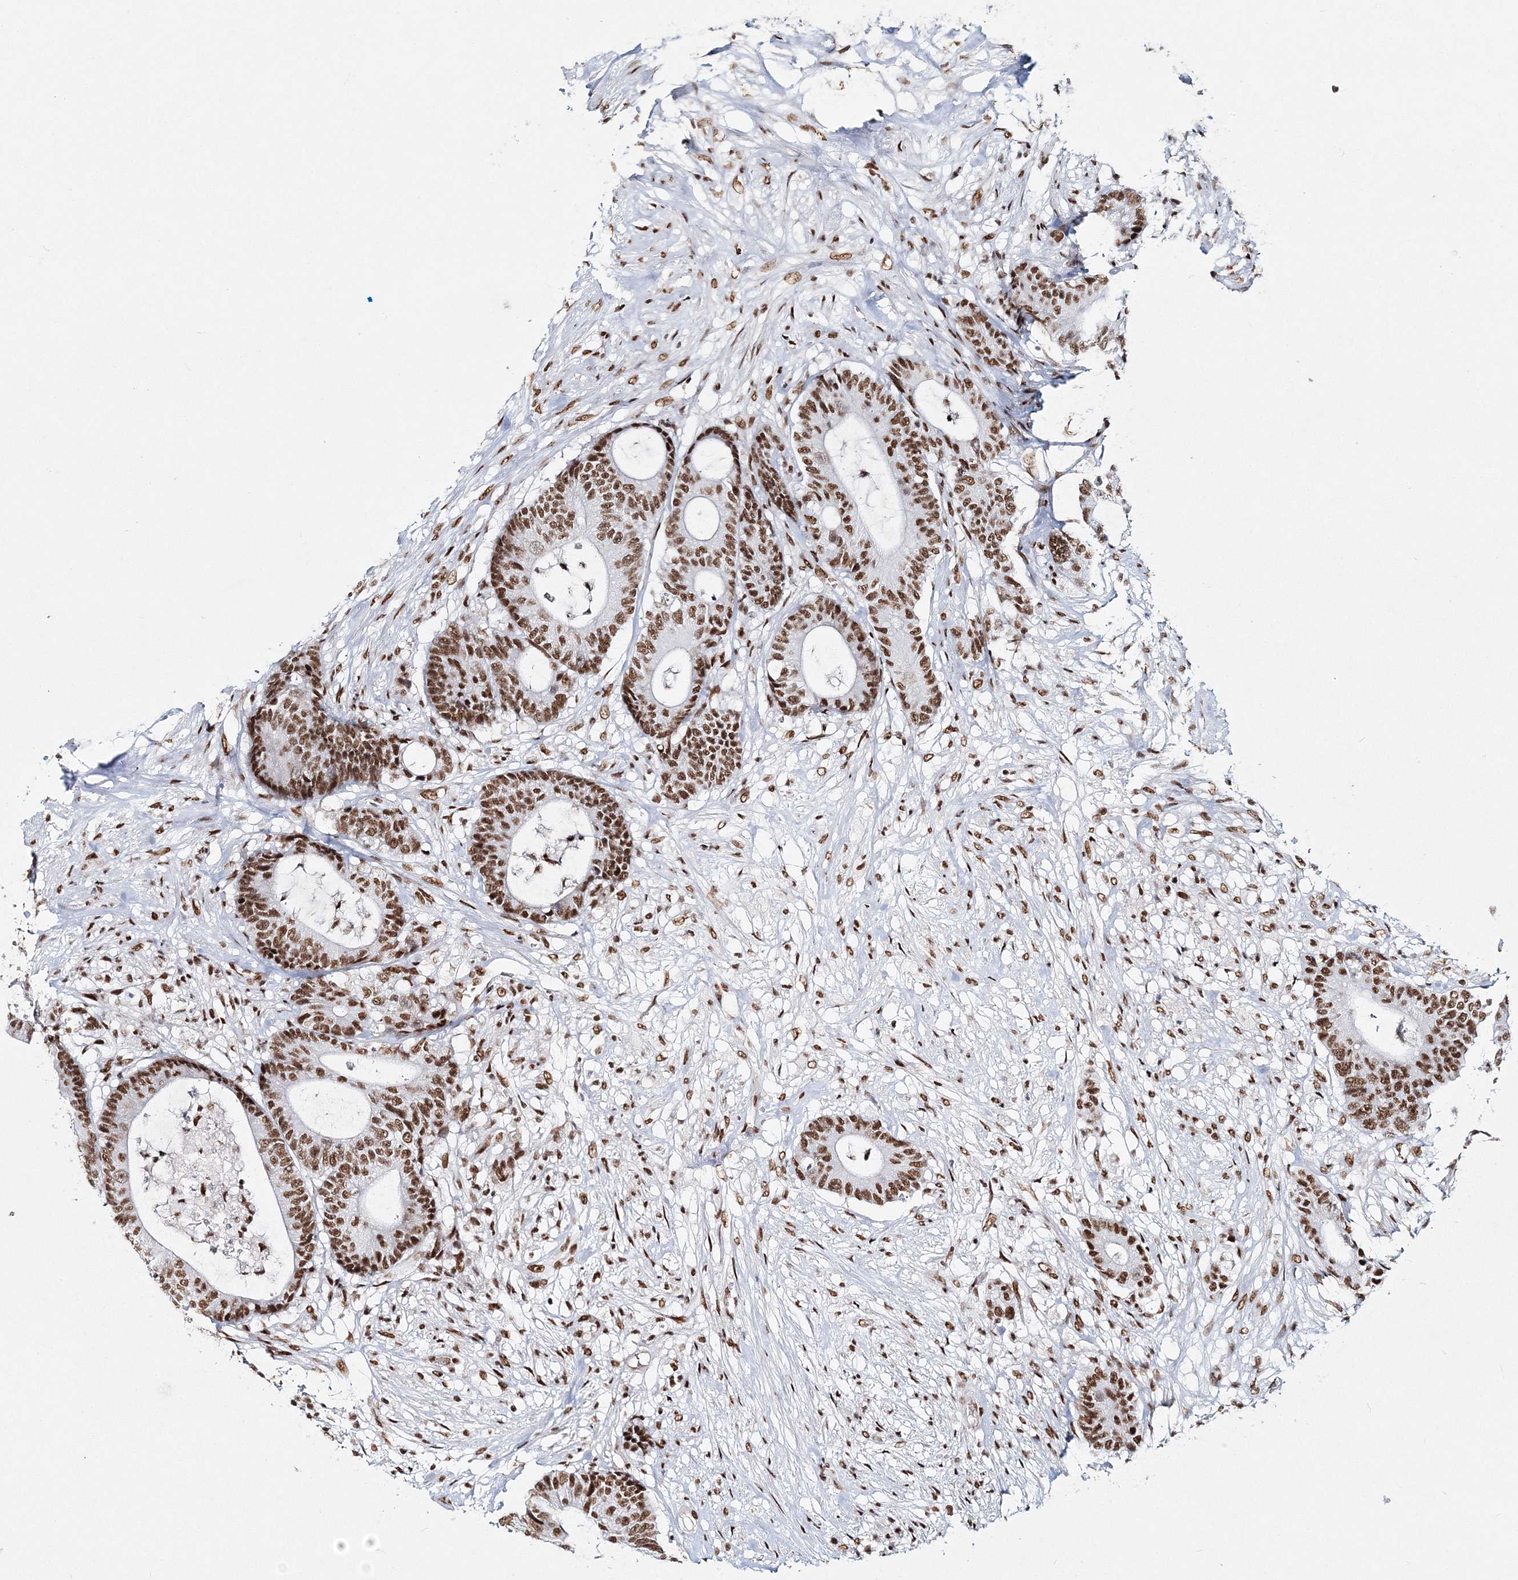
{"staining": {"intensity": "moderate", "quantity": ">75%", "location": "nuclear"}, "tissue": "colorectal cancer", "cell_type": "Tumor cells", "image_type": "cancer", "snomed": [{"axis": "morphology", "description": "Adenocarcinoma, NOS"}, {"axis": "topography", "description": "Colon"}], "caption": "IHC (DAB (3,3'-diaminobenzidine)) staining of colorectal adenocarcinoma displays moderate nuclear protein staining in about >75% of tumor cells.", "gene": "QRICH1", "patient": {"sex": "female", "age": 84}}